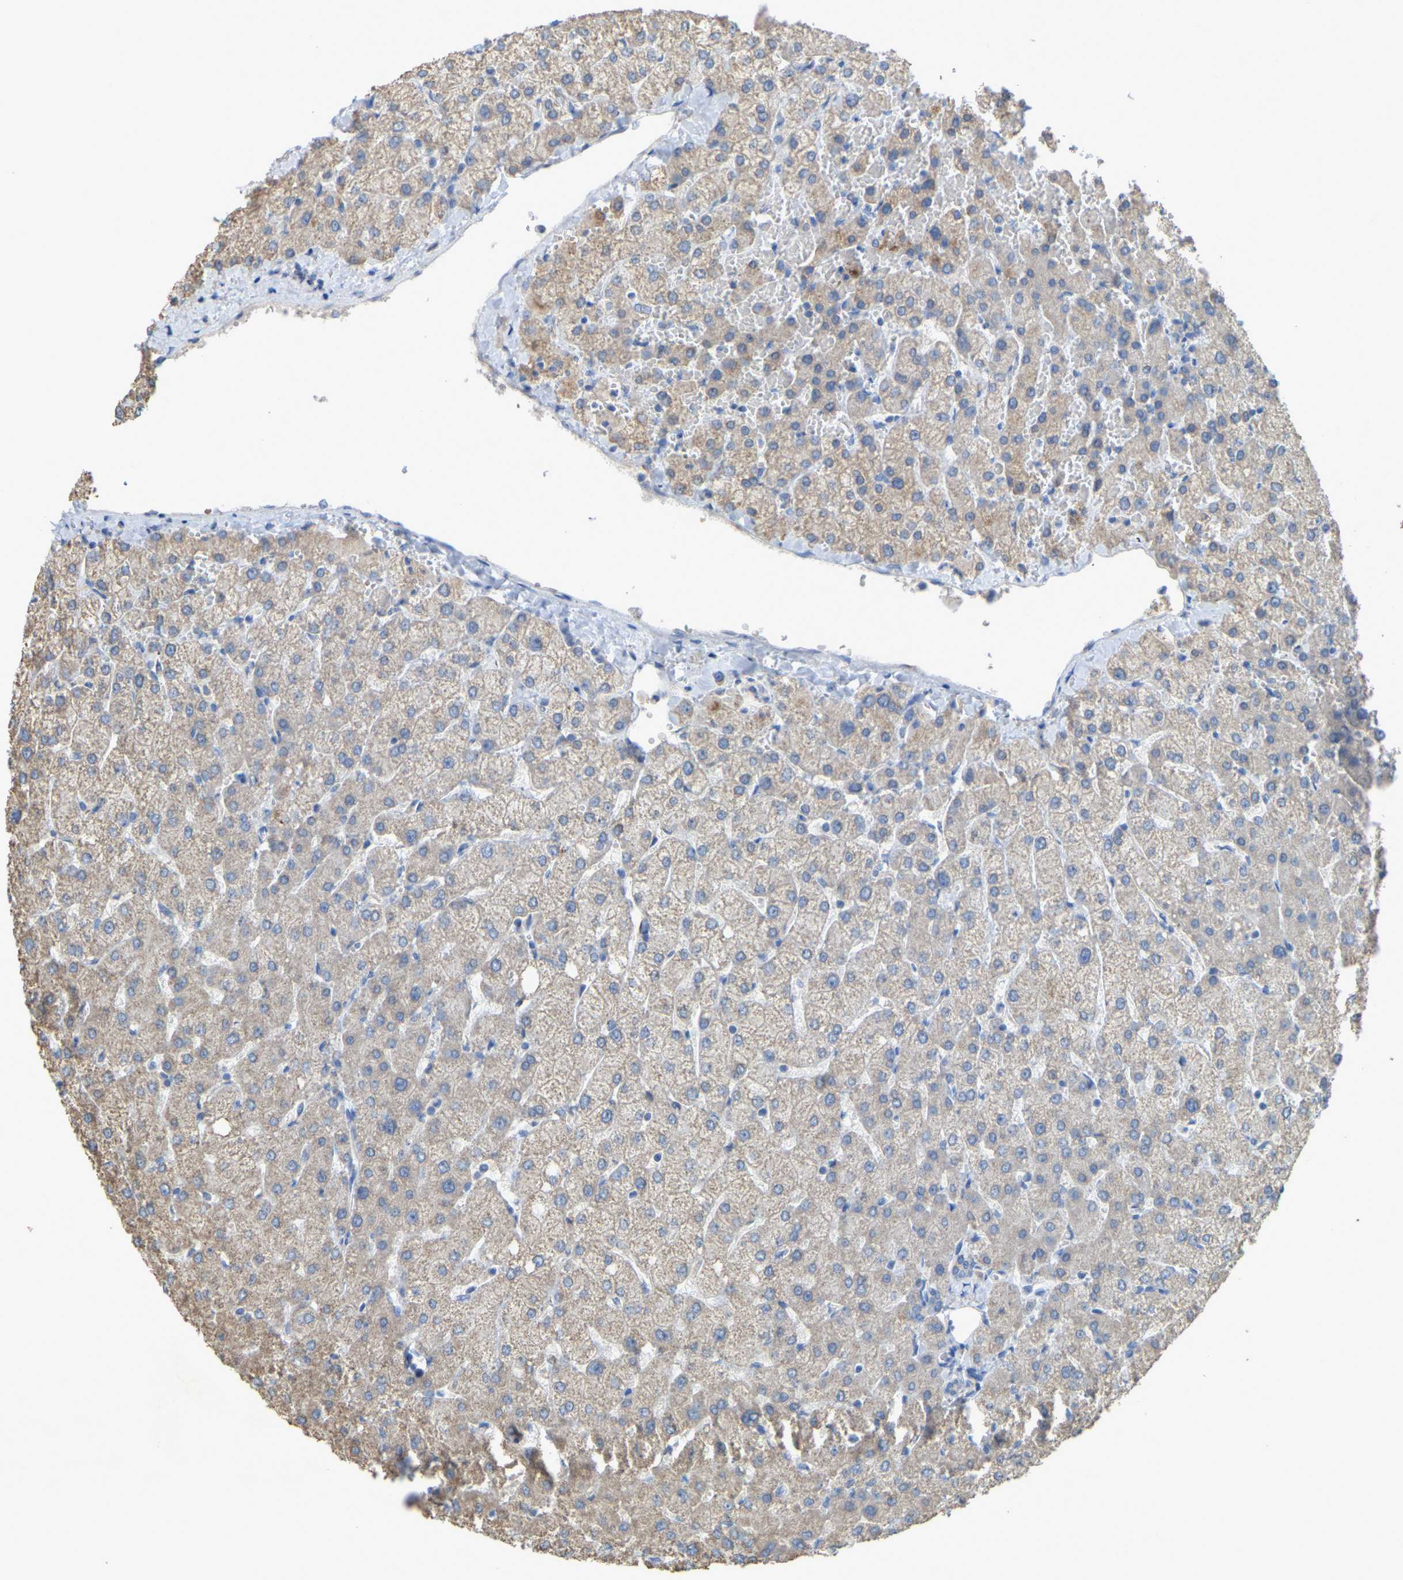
{"staining": {"intensity": "negative", "quantity": "none", "location": "none"}, "tissue": "liver", "cell_type": "Cholangiocytes", "image_type": "normal", "snomed": [{"axis": "morphology", "description": "Normal tissue, NOS"}, {"axis": "topography", "description": "Liver"}], "caption": "Cholangiocytes are negative for brown protein staining in unremarkable liver. Nuclei are stained in blue.", "gene": "SERPINB5", "patient": {"sex": "male", "age": 73}}